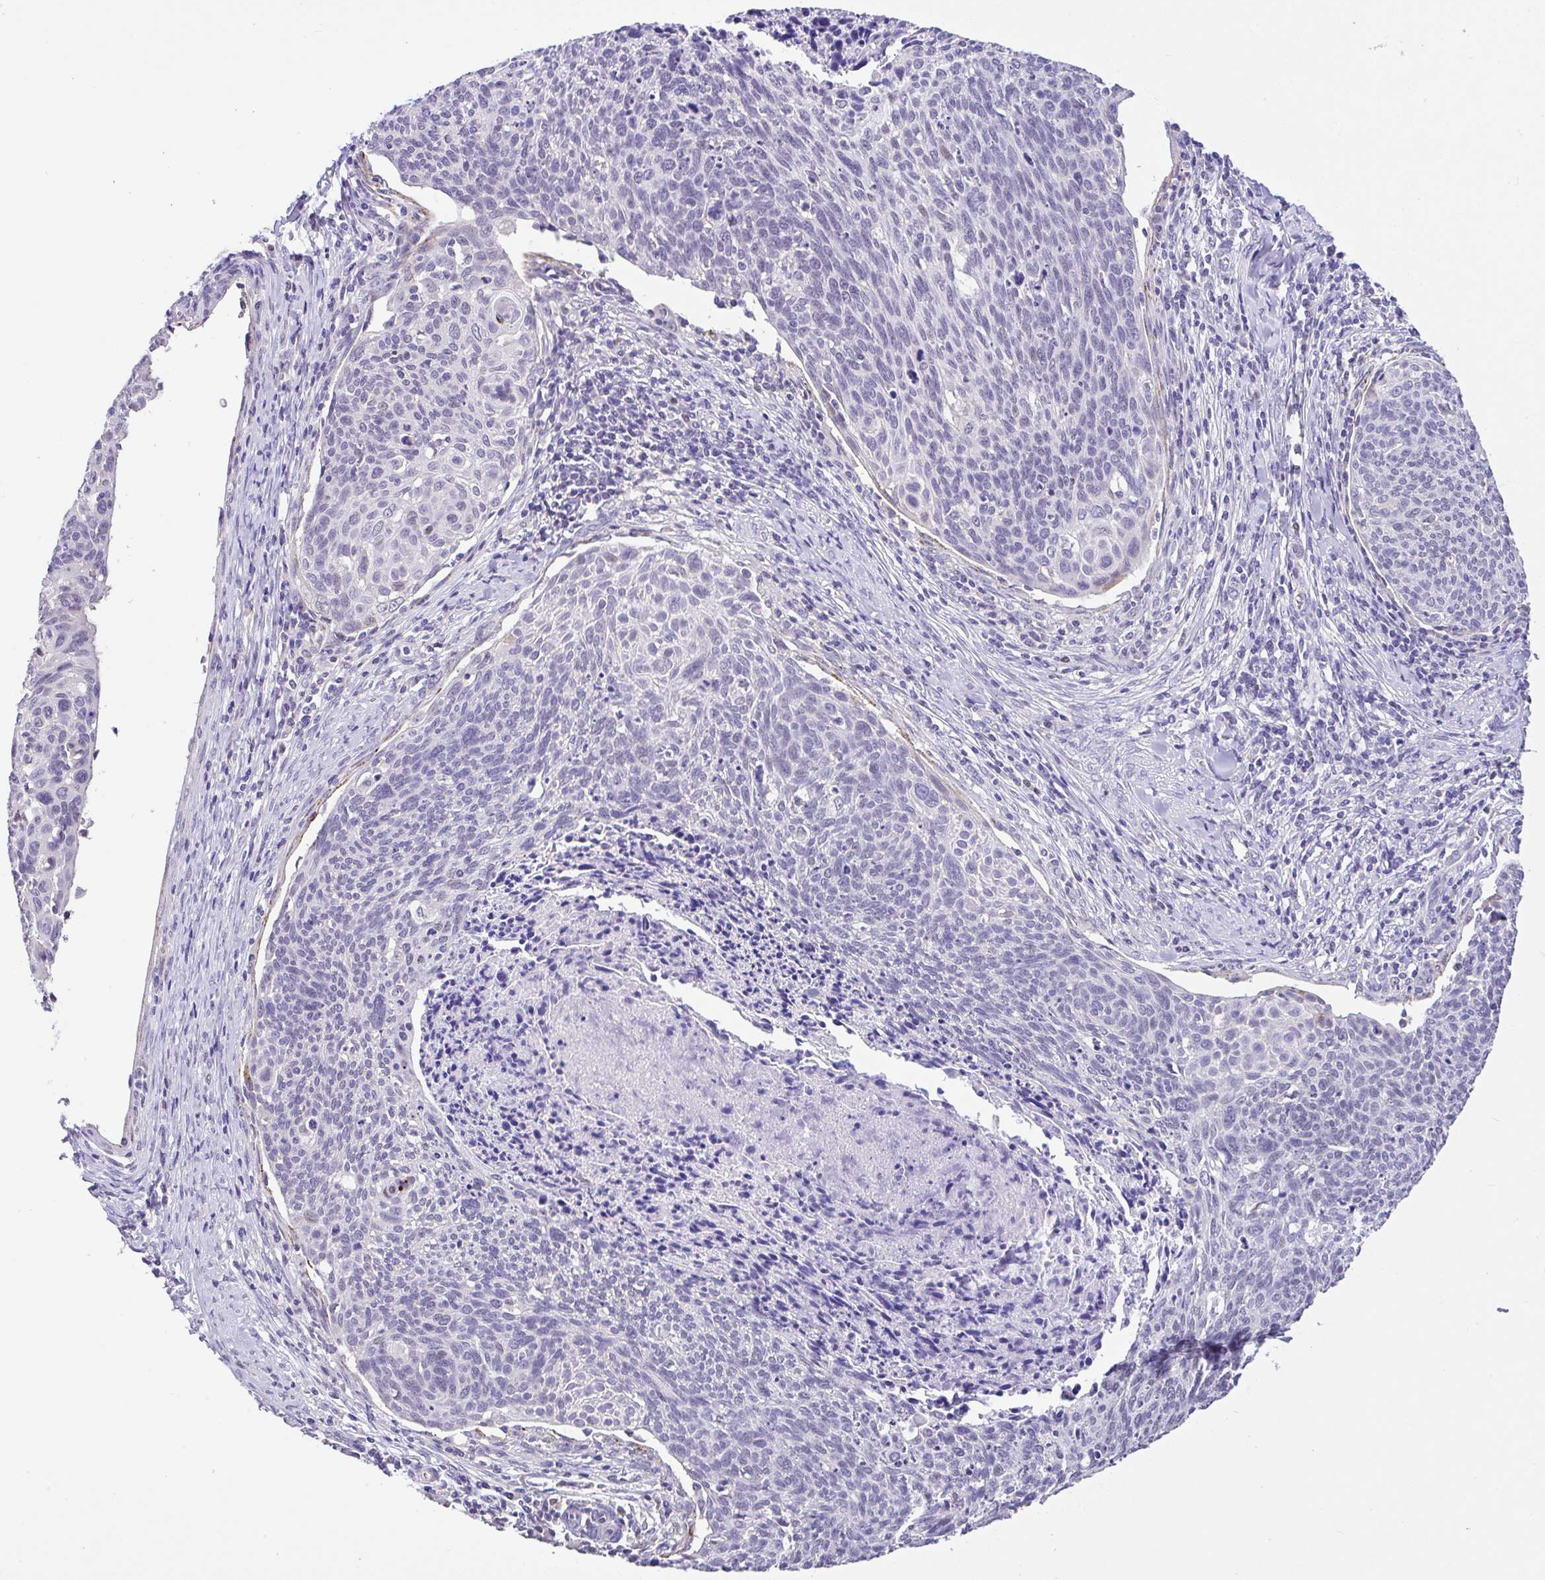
{"staining": {"intensity": "negative", "quantity": "none", "location": "none"}, "tissue": "cervical cancer", "cell_type": "Tumor cells", "image_type": "cancer", "snomed": [{"axis": "morphology", "description": "Squamous cell carcinoma, NOS"}, {"axis": "topography", "description": "Cervix"}], "caption": "This is a image of IHC staining of cervical squamous cell carcinoma, which shows no expression in tumor cells.", "gene": "CTU1", "patient": {"sex": "female", "age": 49}}